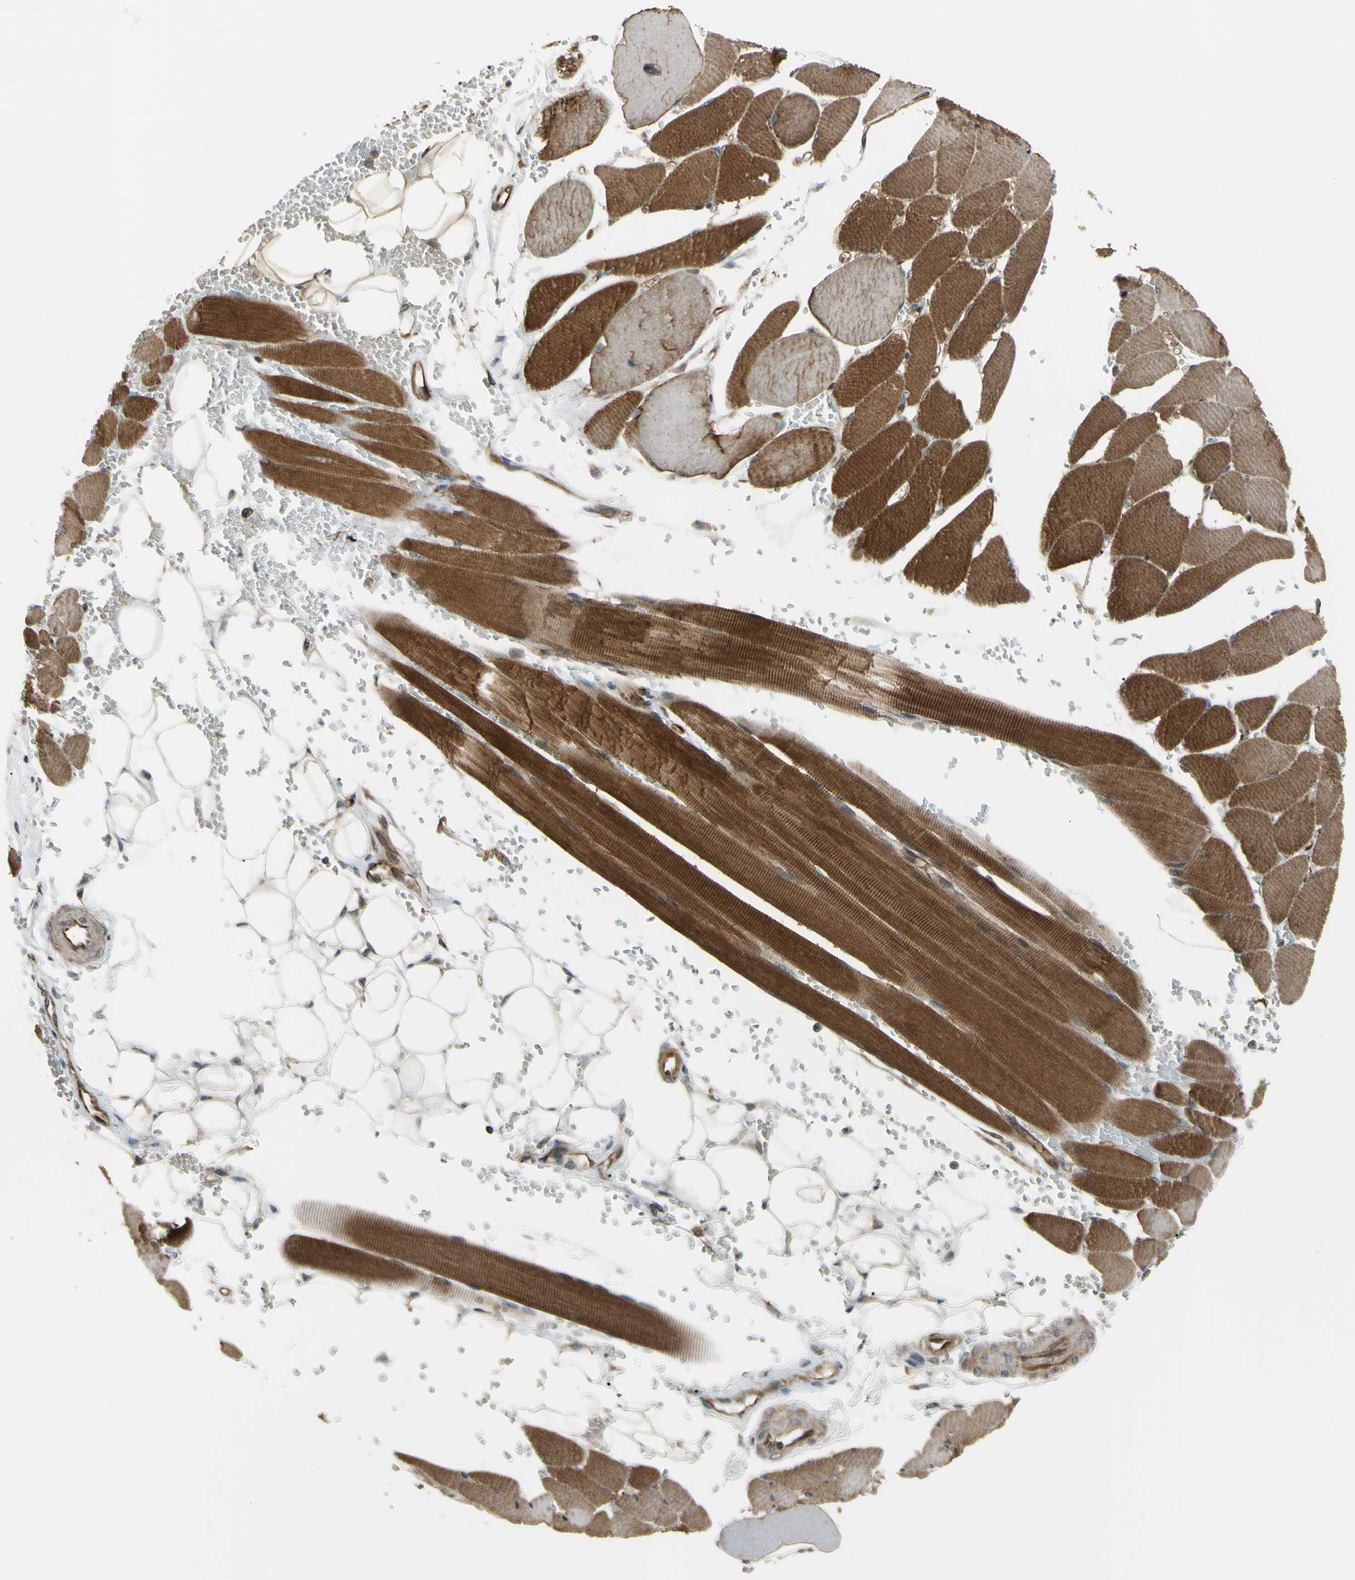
{"staining": {"intensity": "strong", "quantity": ">75%", "location": "cytoplasmic/membranous,nuclear"}, "tissue": "skeletal muscle", "cell_type": "Myocytes", "image_type": "normal", "snomed": [{"axis": "morphology", "description": "Normal tissue, NOS"}, {"axis": "topography", "description": "Skeletal muscle"}, {"axis": "topography", "description": "Oral tissue"}, {"axis": "topography", "description": "Peripheral nerve tissue"}], "caption": "Myocytes display high levels of strong cytoplasmic/membranous,nuclear positivity in approximately >75% of cells in normal human skeletal muscle.", "gene": "FLII", "patient": {"sex": "female", "age": 84}}